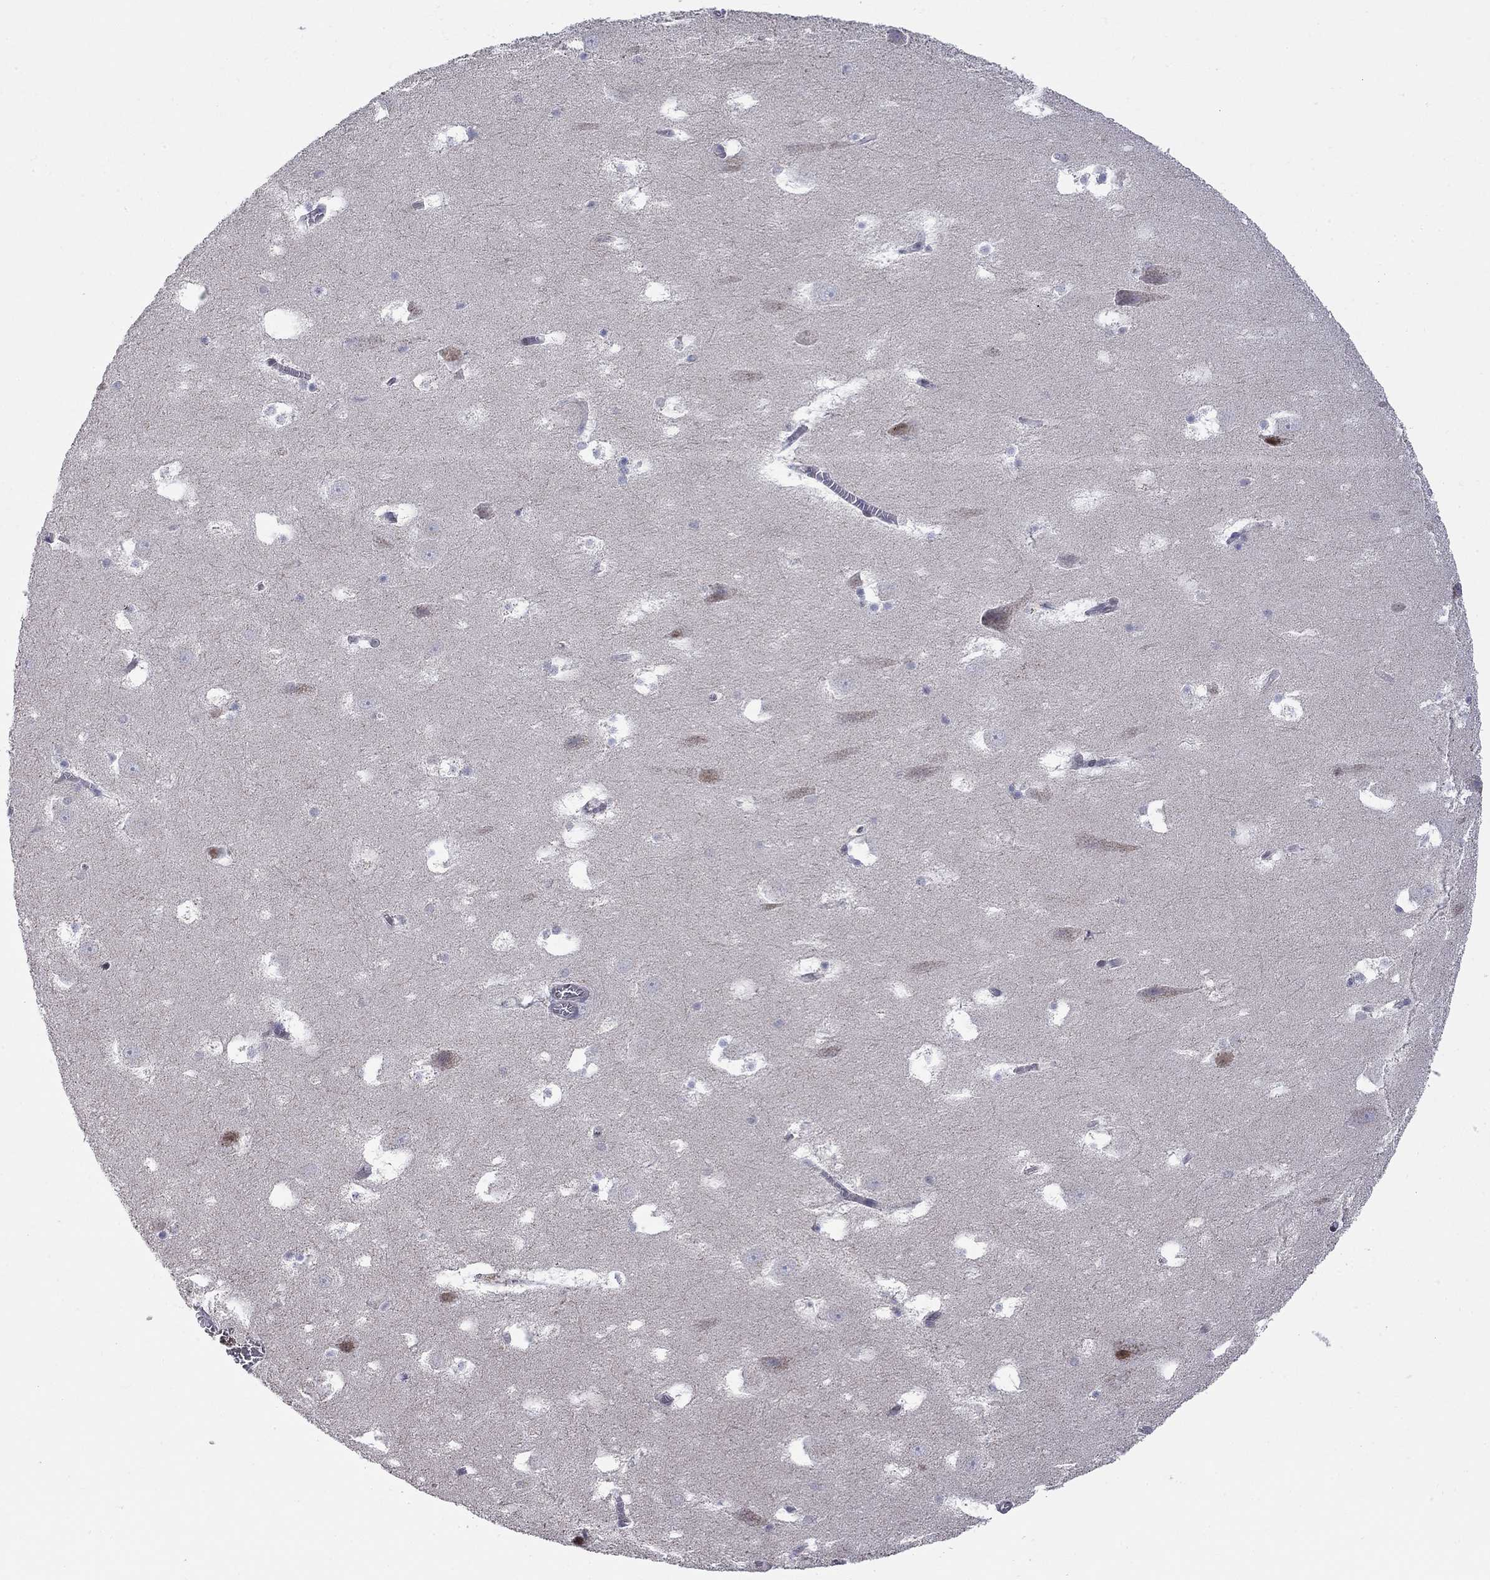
{"staining": {"intensity": "negative", "quantity": "none", "location": "none"}, "tissue": "hippocampus", "cell_type": "Glial cells", "image_type": "normal", "snomed": [{"axis": "morphology", "description": "Normal tissue, NOS"}, {"axis": "topography", "description": "Hippocampus"}], "caption": "DAB immunohistochemical staining of normal hippocampus exhibits no significant expression in glial cells.", "gene": "HTR4", "patient": {"sex": "male", "age": 45}}